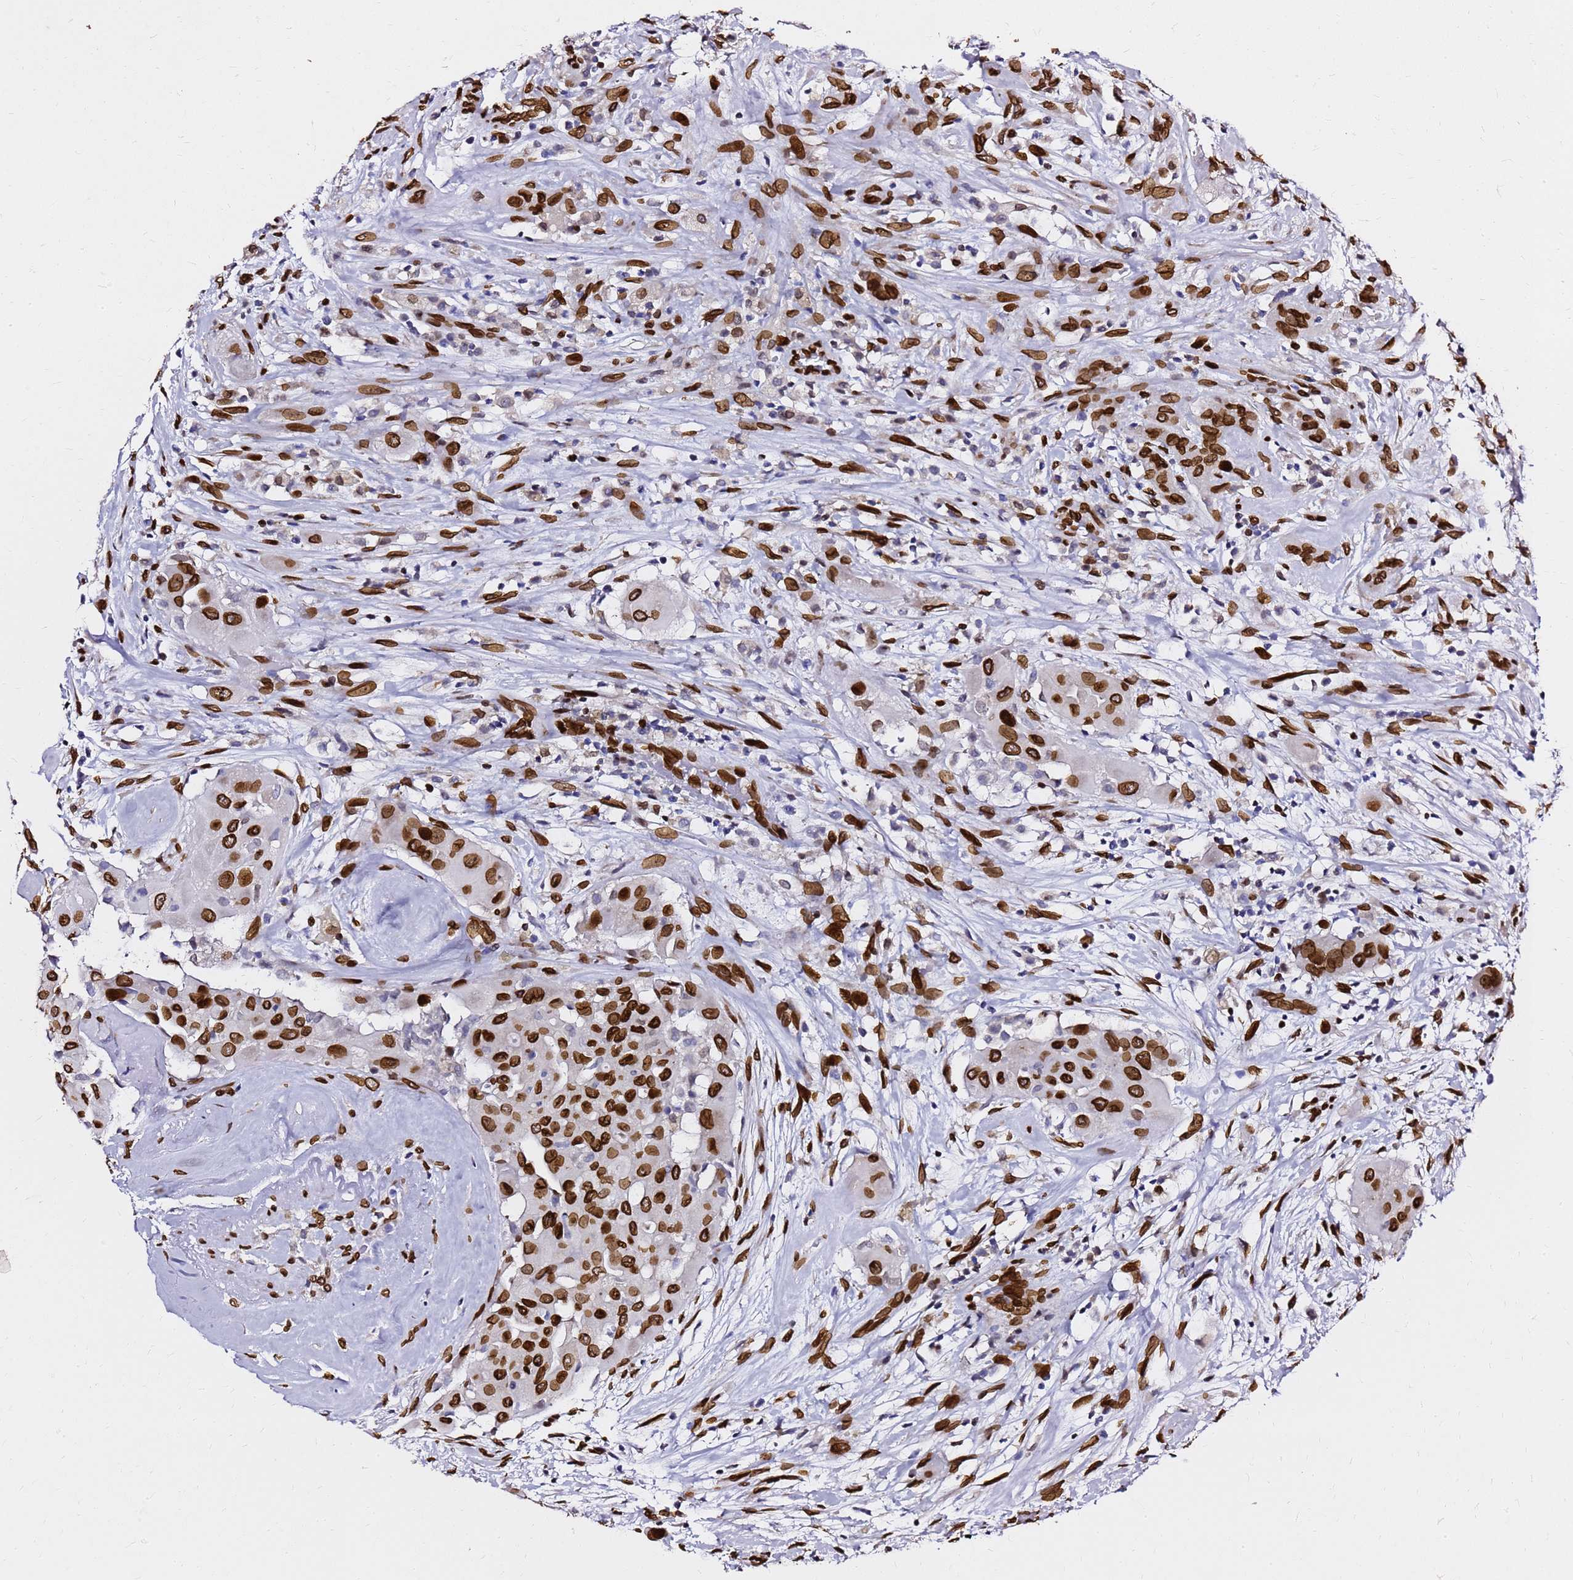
{"staining": {"intensity": "strong", "quantity": ">75%", "location": "cytoplasmic/membranous,nuclear"}, "tissue": "thyroid cancer", "cell_type": "Tumor cells", "image_type": "cancer", "snomed": [{"axis": "morphology", "description": "Papillary adenocarcinoma, NOS"}, {"axis": "topography", "description": "Thyroid gland"}], "caption": "Immunohistochemistry (DAB) staining of thyroid cancer (papillary adenocarcinoma) reveals strong cytoplasmic/membranous and nuclear protein positivity in about >75% of tumor cells.", "gene": "C6orf141", "patient": {"sex": "female", "age": 59}}